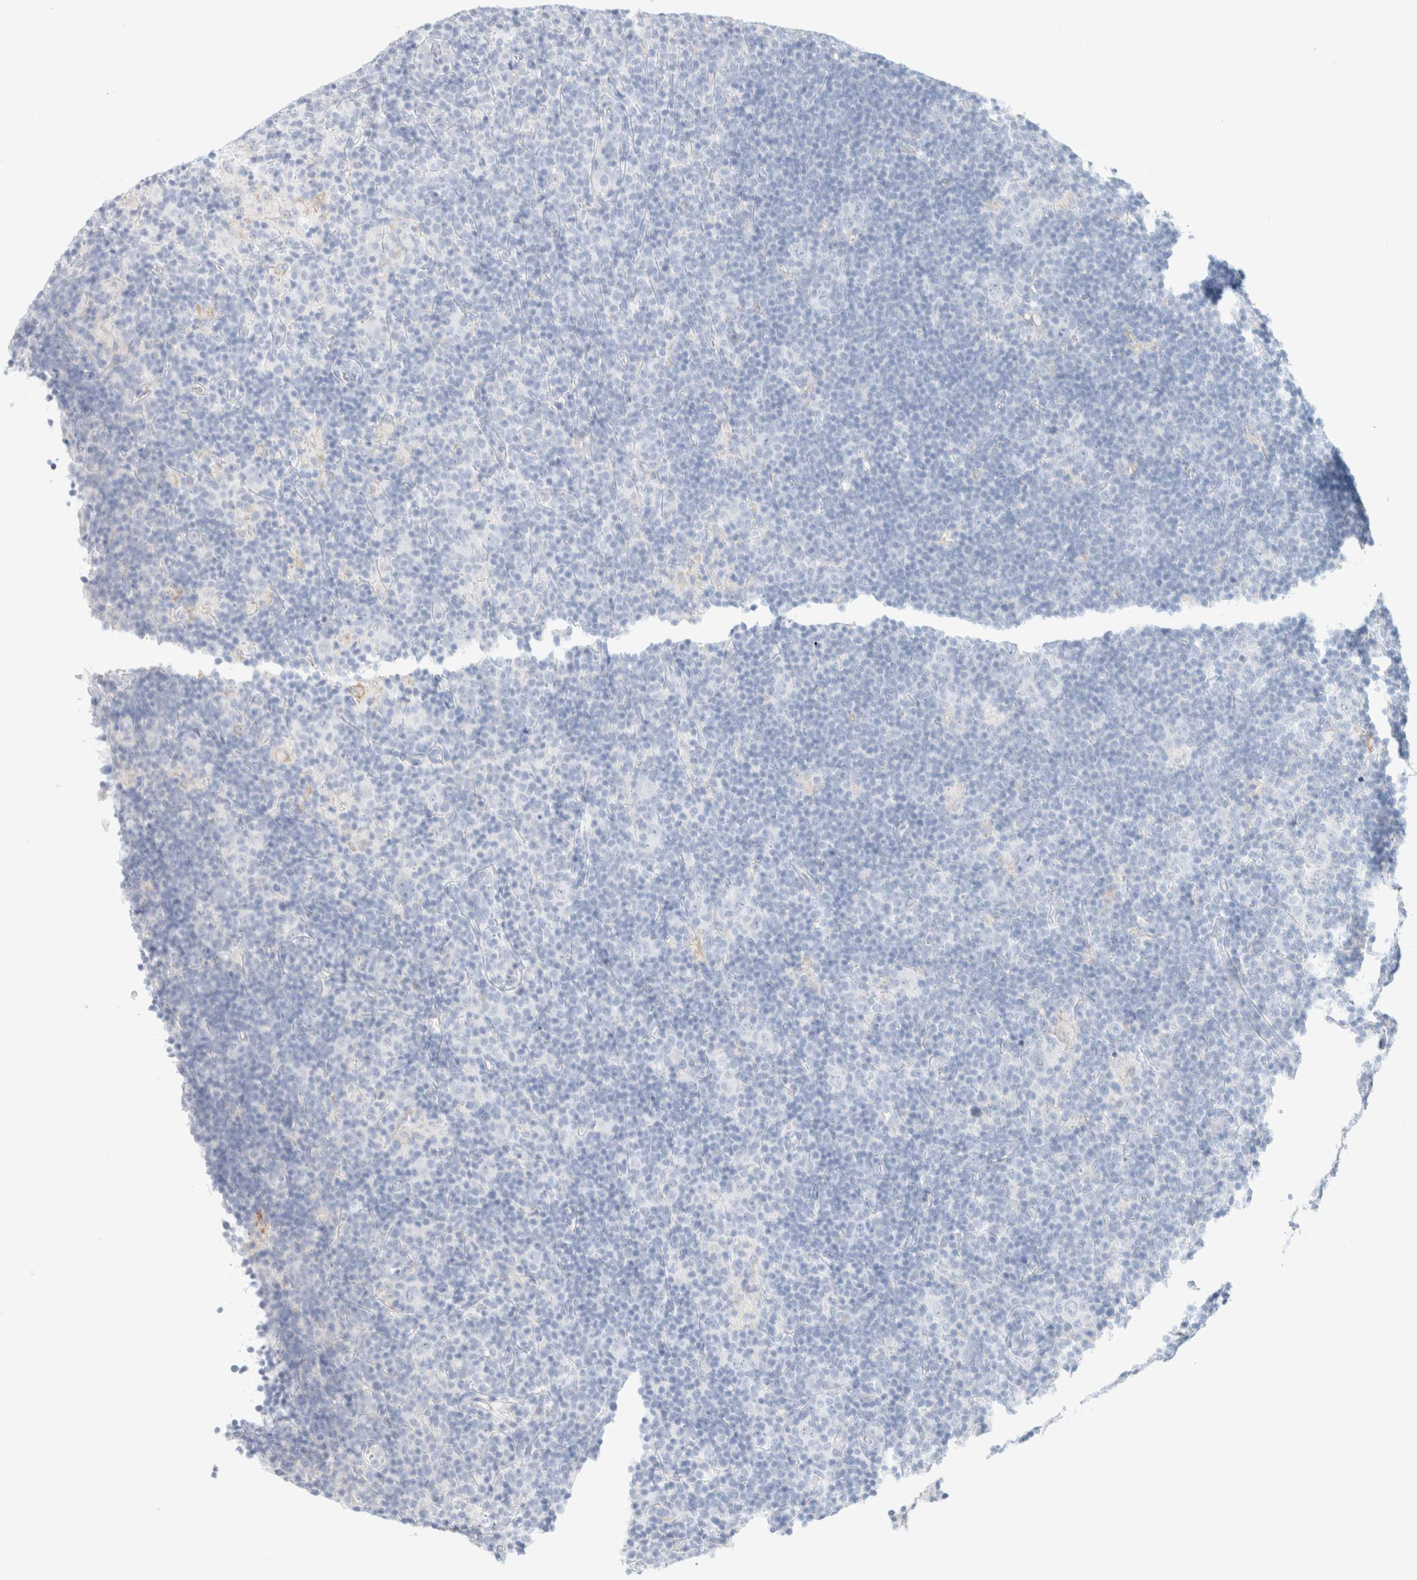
{"staining": {"intensity": "negative", "quantity": "none", "location": "none"}, "tissue": "lymphoma", "cell_type": "Tumor cells", "image_type": "cancer", "snomed": [{"axis": "morphology", "description": "Hodgkin's disease, NOS"}, {"axis": "topography", "description": "Lymph node"}], "caption": "There is no significant positivity in tumor cells of lymphoma. (DAB (3,3'-diaminobenzidine) immunohistochemistry (IHC) visualized using brightfield microscopy, high magnification).", "gene": "CPQ", "patient": {"sex": "female", "age": 57}}